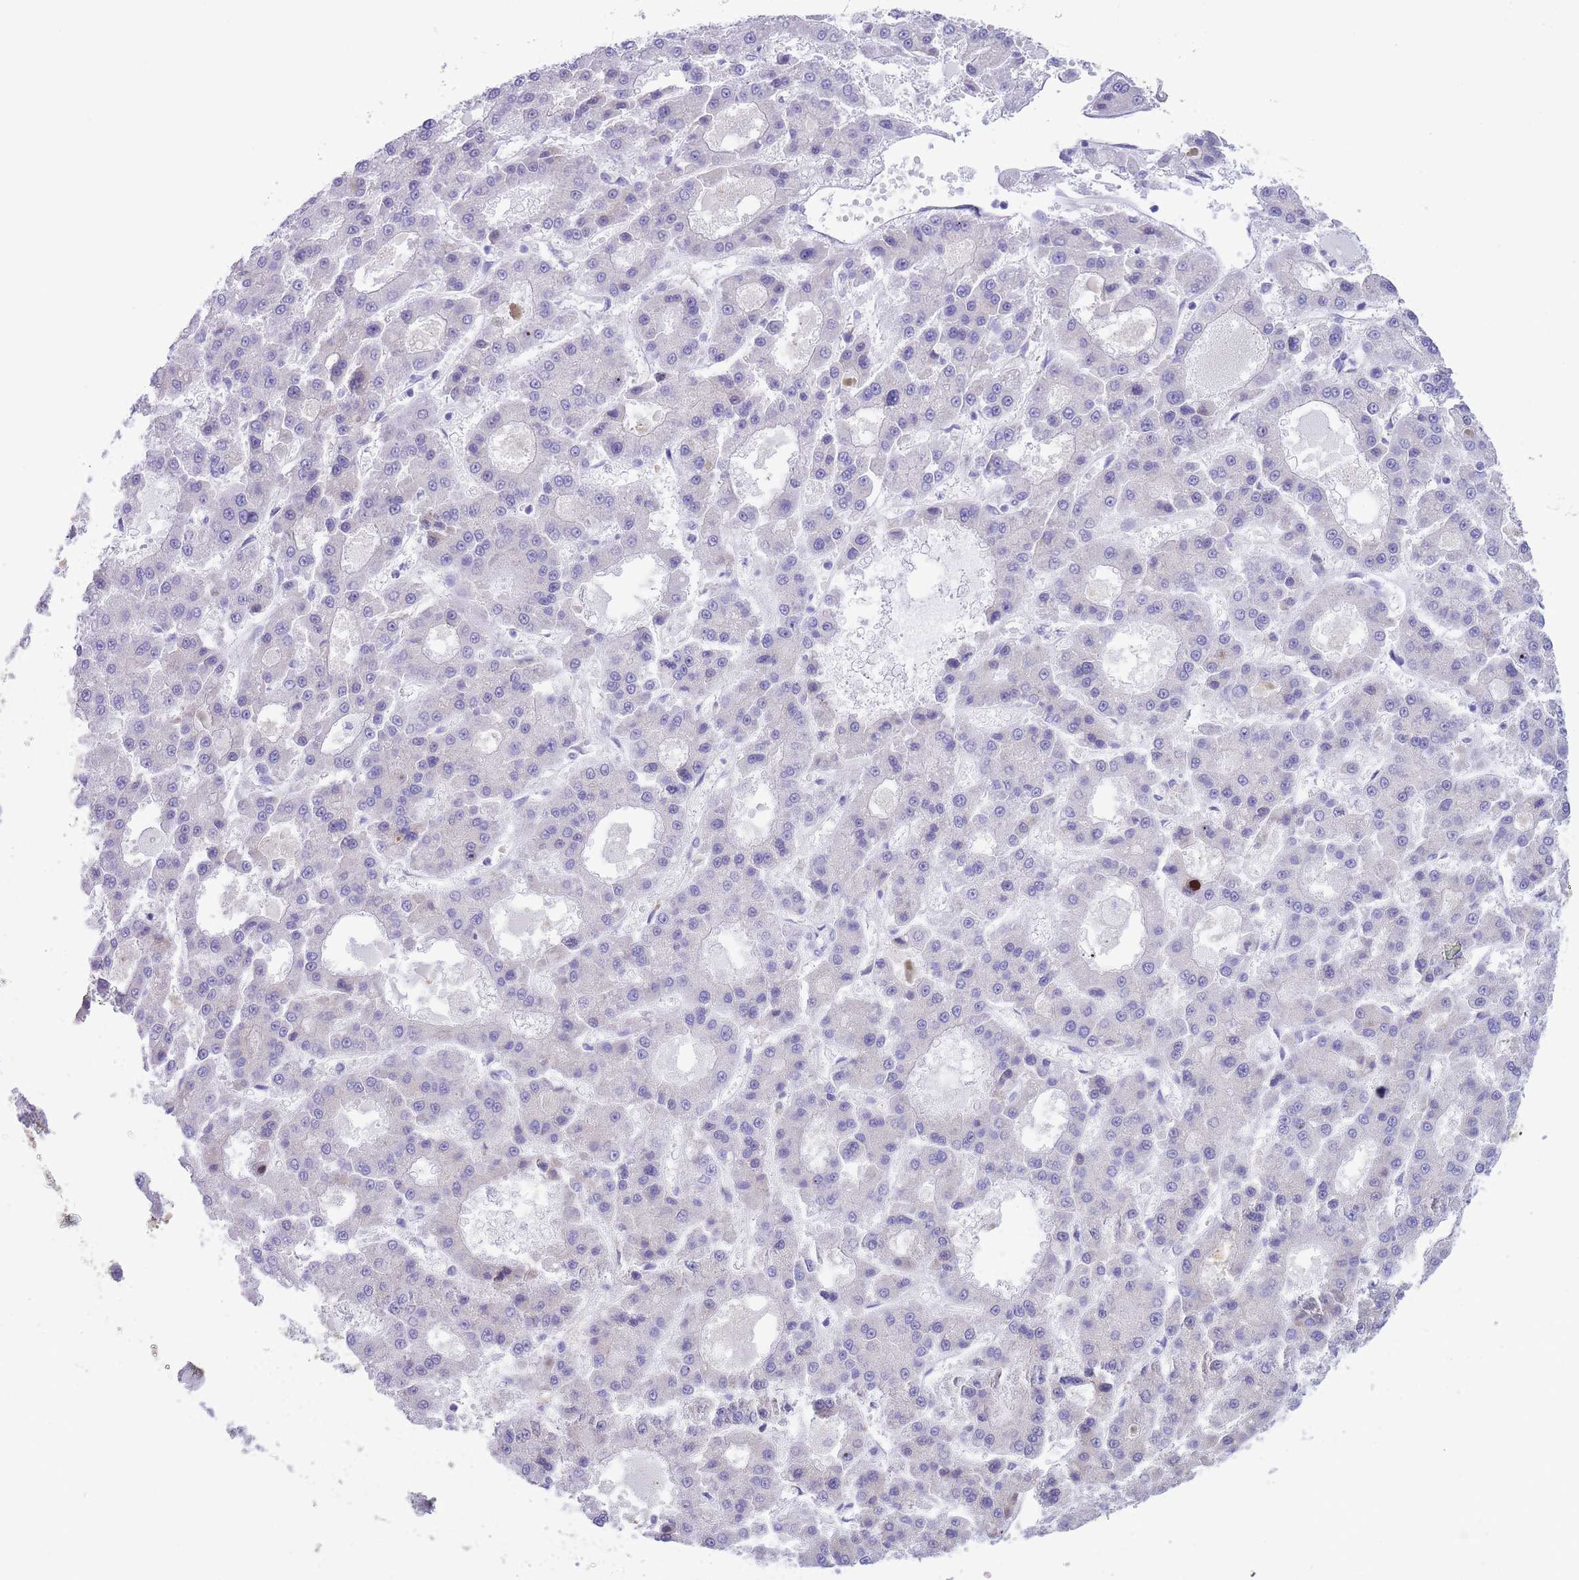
{"staining": {"intensity": "negative", "quantity": "none", "location": "none"}, "tissue": "liver cancer", "cell_type": "Tumor cells", "image_type": "cancer", "snomed": [{"axis": "morphology", "description": "Carcinoma, Hepatocellular, NOS"}, {"axis": "topography", "description": "Liver"}], "caption": "An image of liver cancer (hepatocellular carcinoma) stained for a protein shows no brown staining in tumor cells.", "gene": "DET1", "patient": {"sex": "male", "age": 70}}